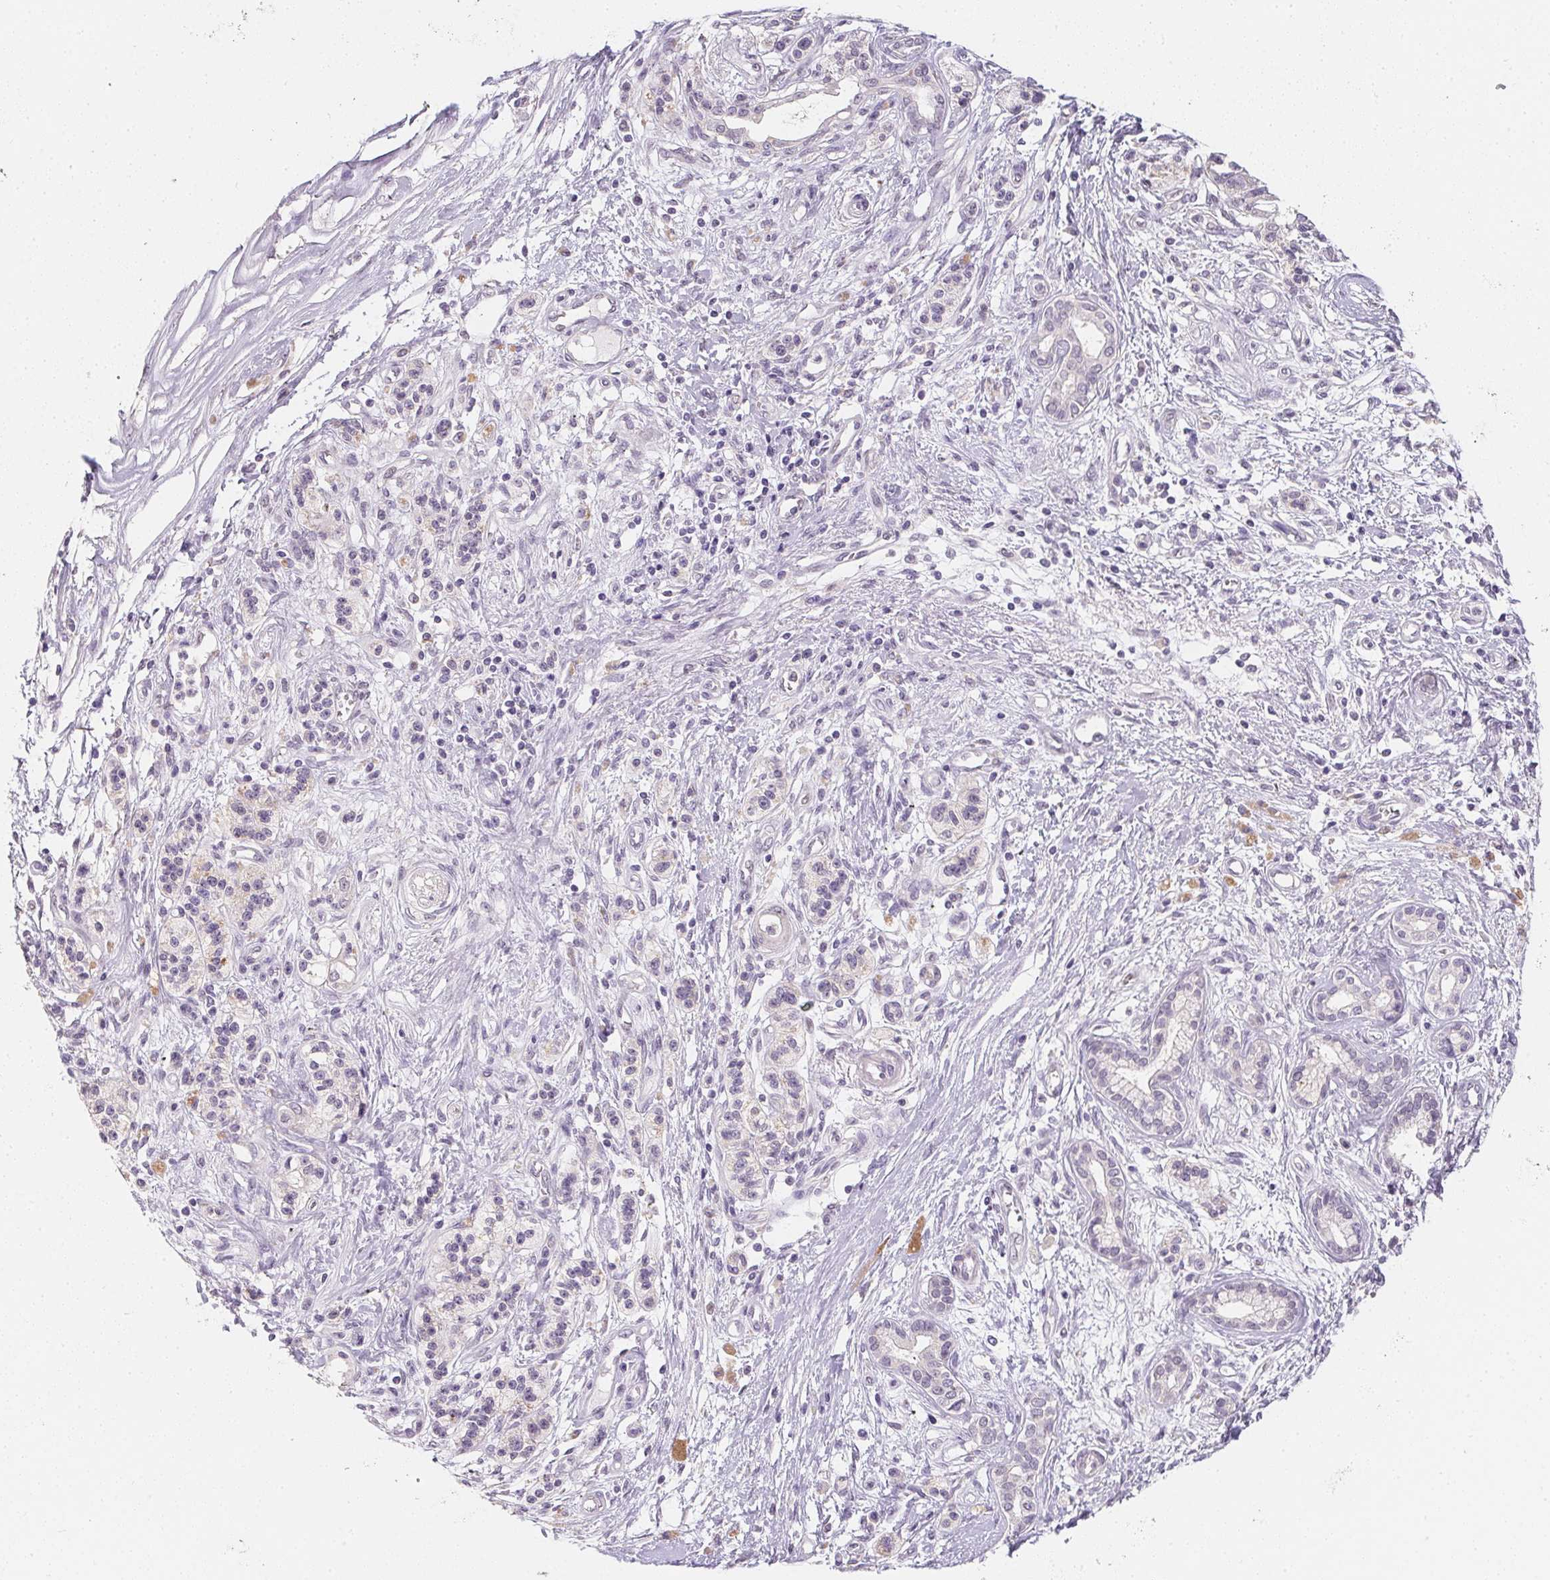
{"staining": {"intensity": "negative", "quantity": "none", "location": "none"}, "tissue": "pancreatic cancer", "cell_type": "Tumor cells", "image_type": "cancer", "snomed": [{"axis": "morphology", "description": "Adenocarcinoma, NOS"}, {"axis": "topography", "description": "Pancreas"}], "caption": "Immunohistochemistry photomicrograph of neoplastic tissue: pancreatic cancer (adenocarcinoma) stained with DAB (3,3'-diaminobenzidine) demonstrates no significant protein positivity in tumor cells.", "gene": "ZBBX", "patient": {"sex": "female", "age": 77}}